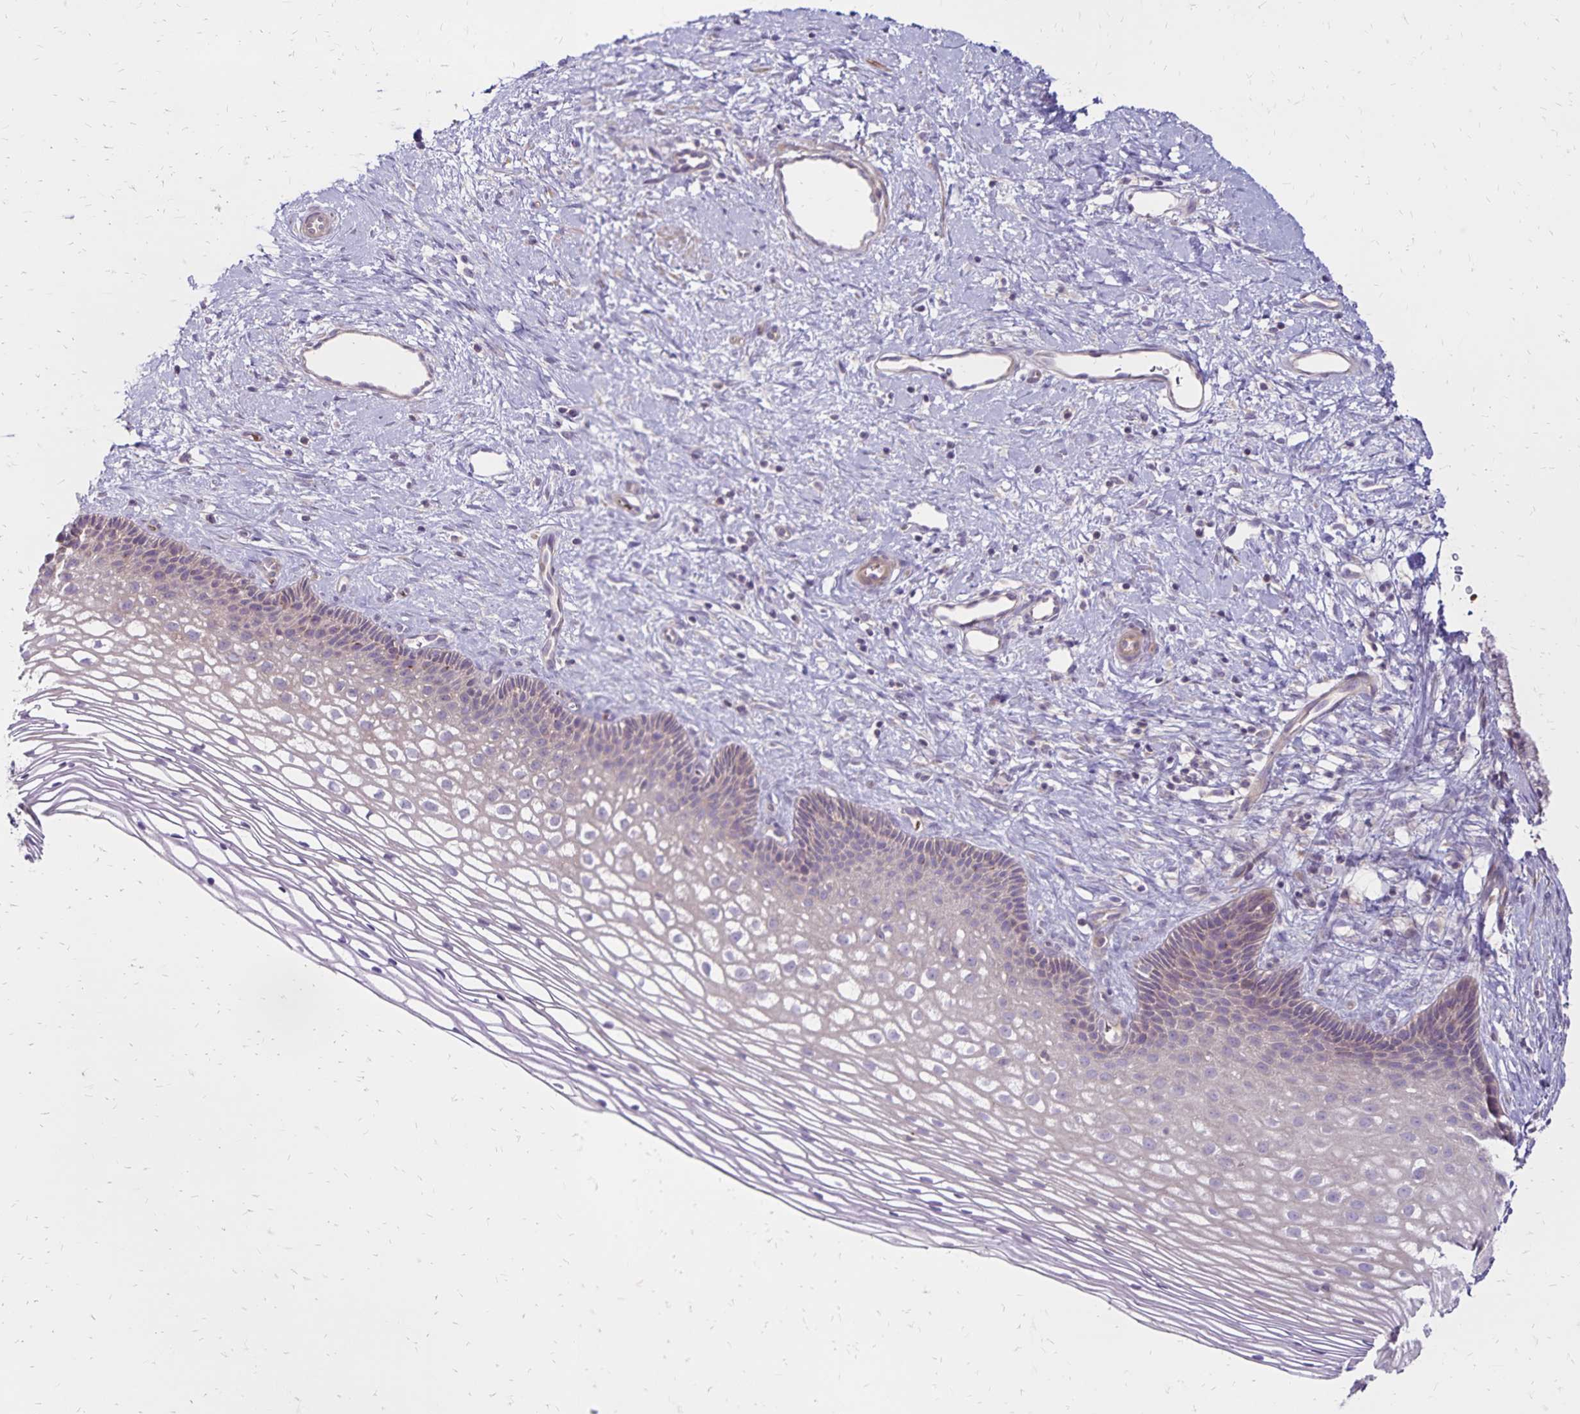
{"staining": {"intensity": "negative", "quantity": "none", "location": "none"}, "tissue": "cervix", "cell_type": "Squamous epithelial cells", "image_type": "normal", "snomed": [{"axis": "morphology", "description": "Normal tissue, NOS"}, {"axis": "topography", "description": "Cervix"}], "caption": "IHC micrograph of benign cervix stained for a protein (brown), which demonstrates no positivity in squamous epithelial cells.", "gene": "FSD1", "patient": {"sex": "female", "age": 34}}